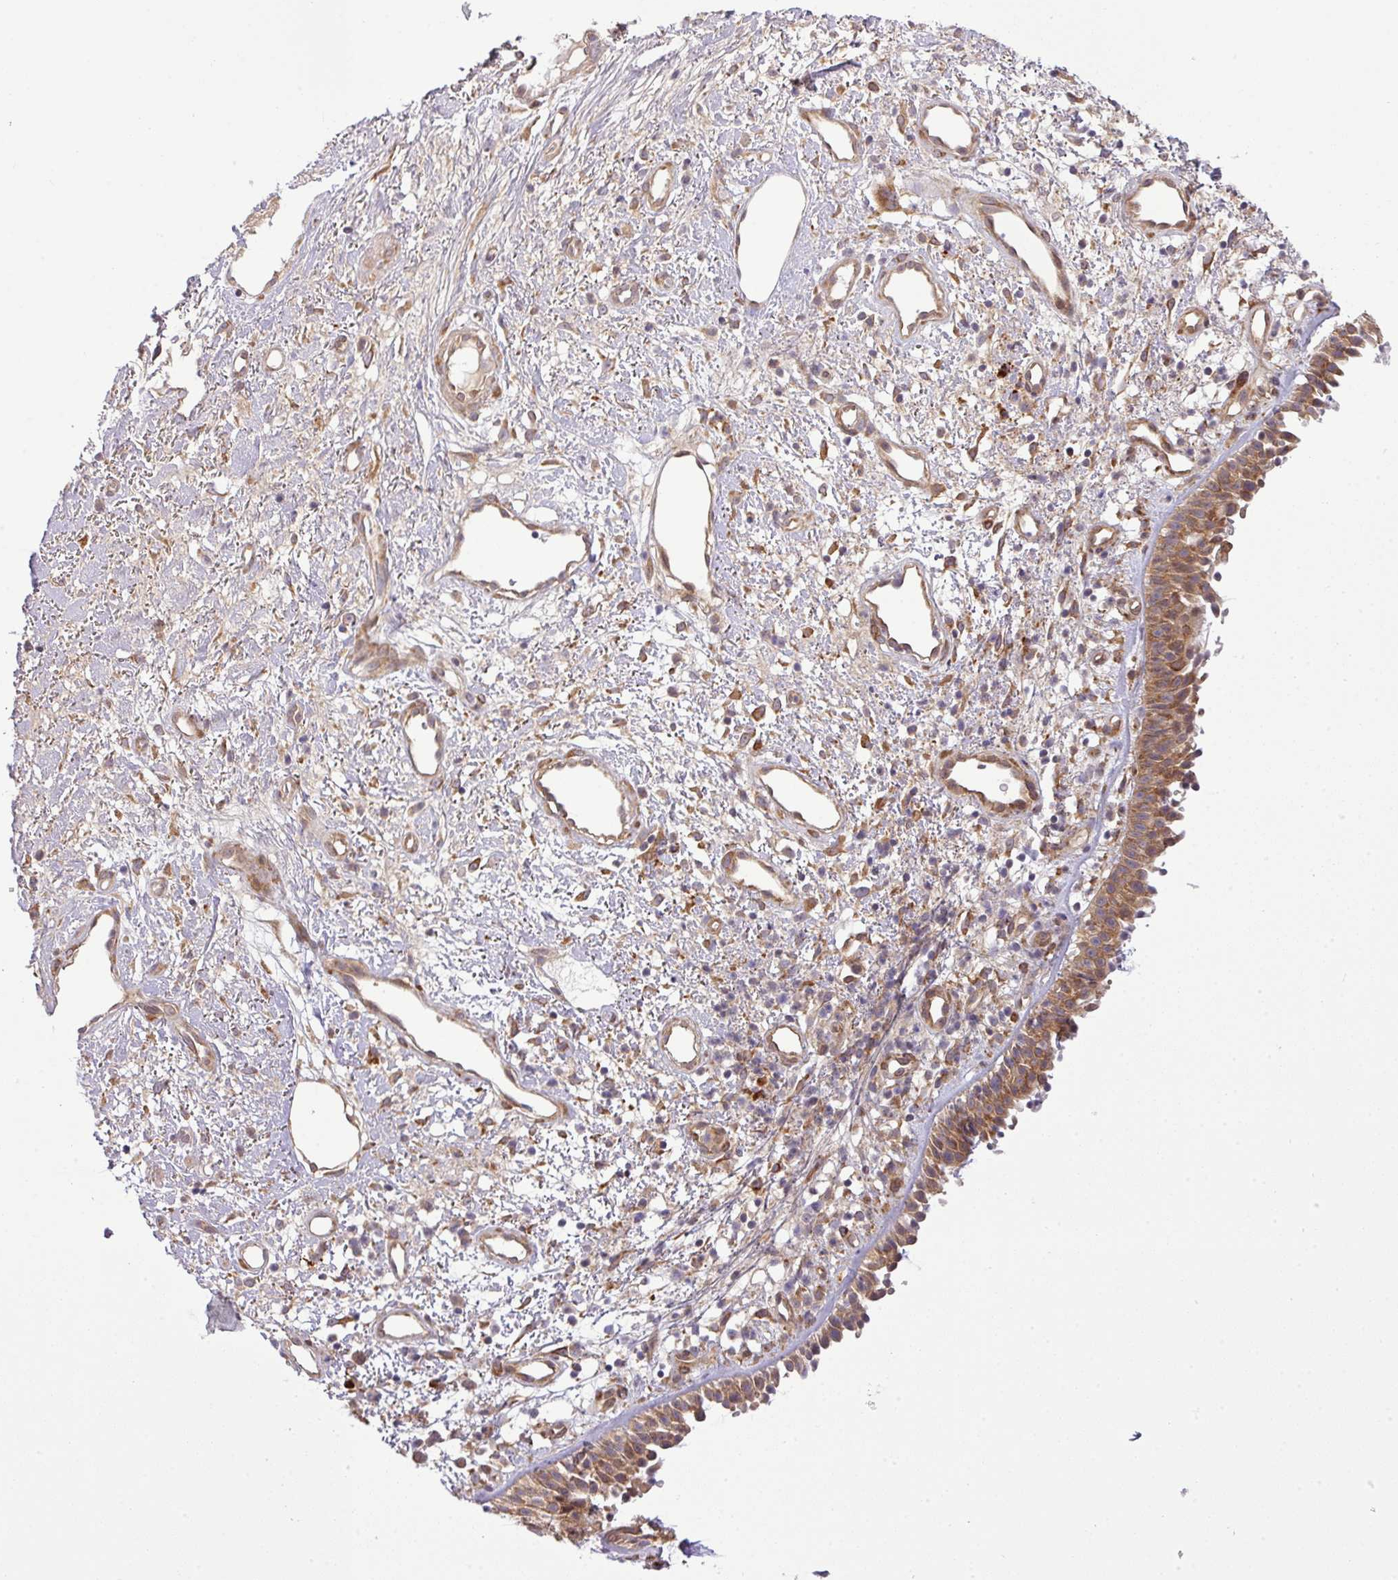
{"staining": {"intensity": "moderate", "quantity": "25%-75%", "location": "cytoplasmic/membranous,nuclear"}, "tissue": "nasopharynx", "cell_type": "Respiratory epithelial cells", "image_type": "normal", "snomed": [{"axis": "morphology", "description": "Normal tissue, NOS"}, {"axis": "topography", "description": "Cartilage tissue"}, {"axis": "topography", "description": "Nasopharynx"}, {"axis": "topography", "description": "Thyroid gland"}], "caption": "Protein expression analysis of benign nasopharynx exhibits moderate cytoplasmic/membranous,nuclear staining in approximately 25%-75% of respiratory epithelial cells. (DAB IHC, brown staining for protein, blue staining for nuclei).", "gene": "FAM222B", "patient": {"sex": "male", "age": 63}}